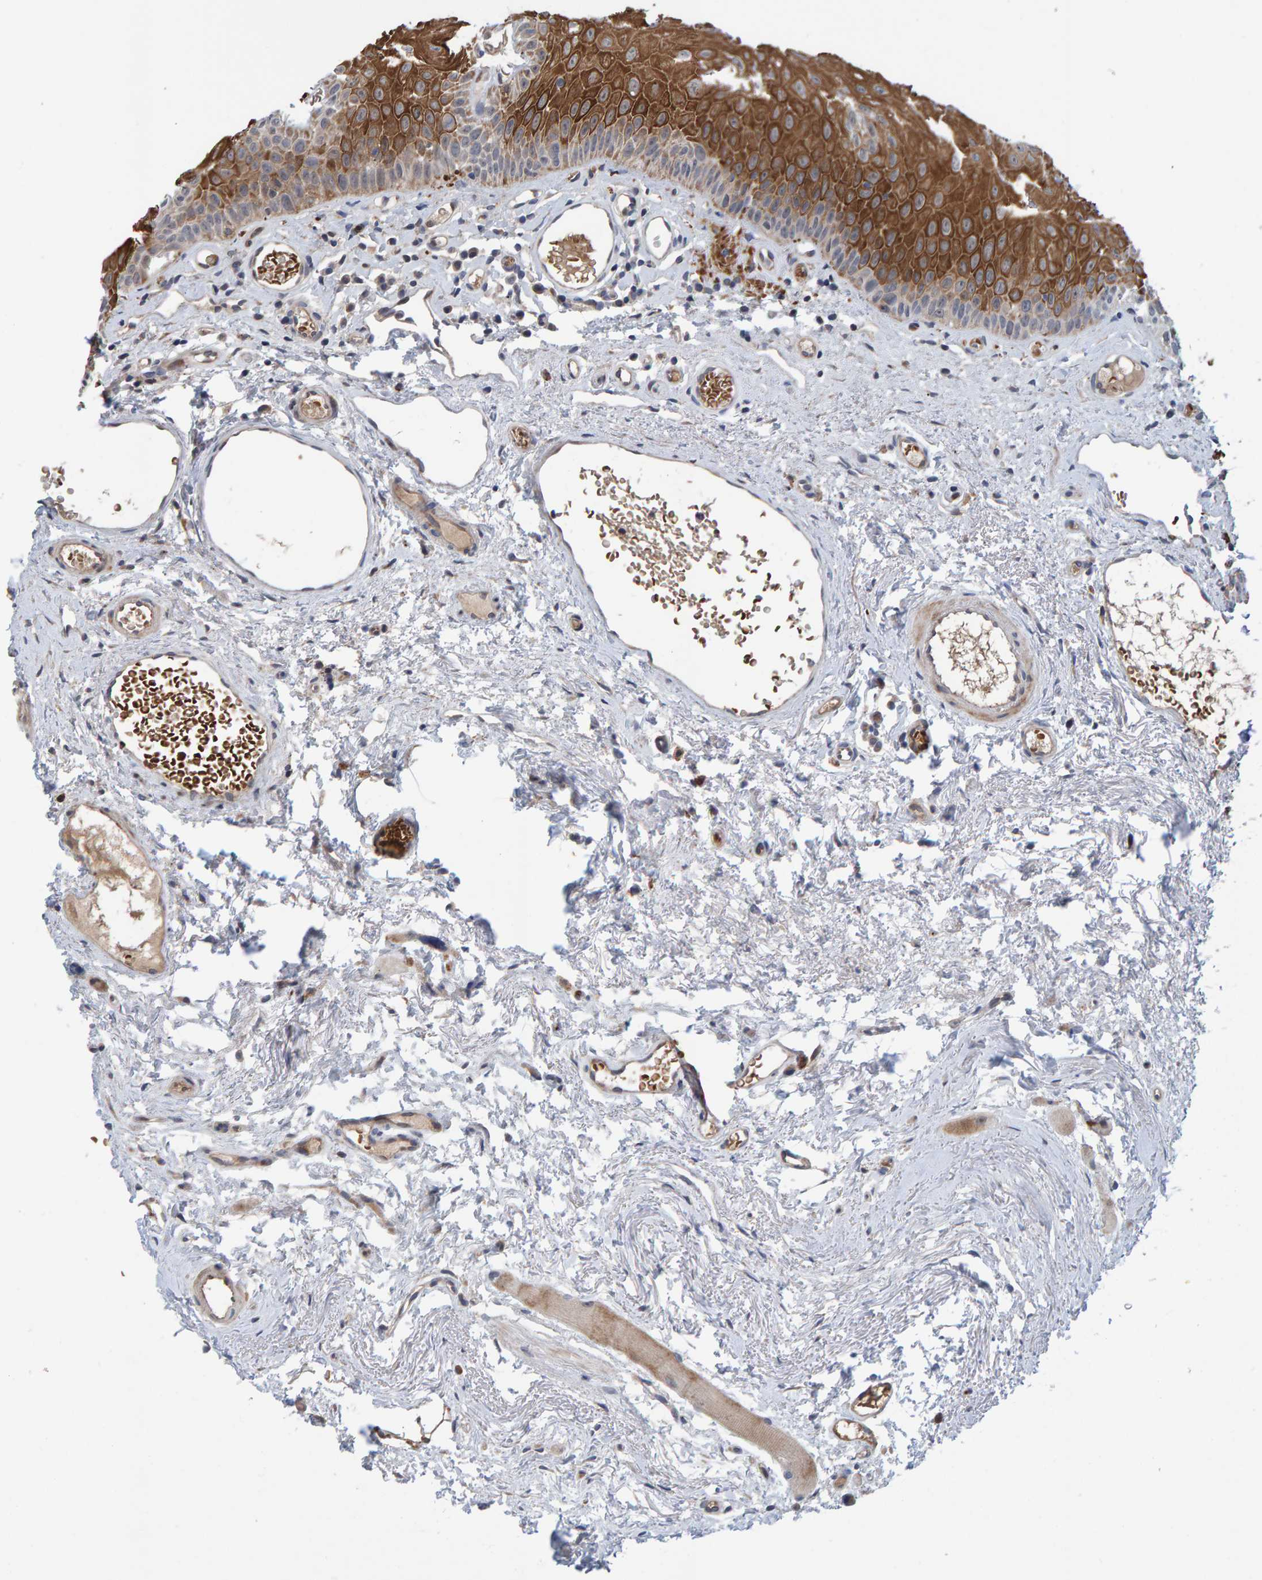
{"staining": {"intensity": "strong", "quantity": ">75%", "location": "cytoplasmic/membranous"}, "tissue": "oral mucosa", "cell_type": "Squamous epithelial cells", "image_type": "normal", "snomed": [{"axis": "morphology", "description": "Normal tissue, NOS"}, {"axis": "topography", "description": "Skeletal muscle"}, {"axis": "topography", "description": "Oral tissue"}, {"axis": "topography", "description": "Peripheral nerve tissue"}], "caption": "Human oral mucosa stained with a brown dye exhibits strong cytoplasmic/membranous positive expression in about >75% of squamous epithelial cells.", "gene": "MFSD6L", "patient": {"sex": "female", "age": 84}}